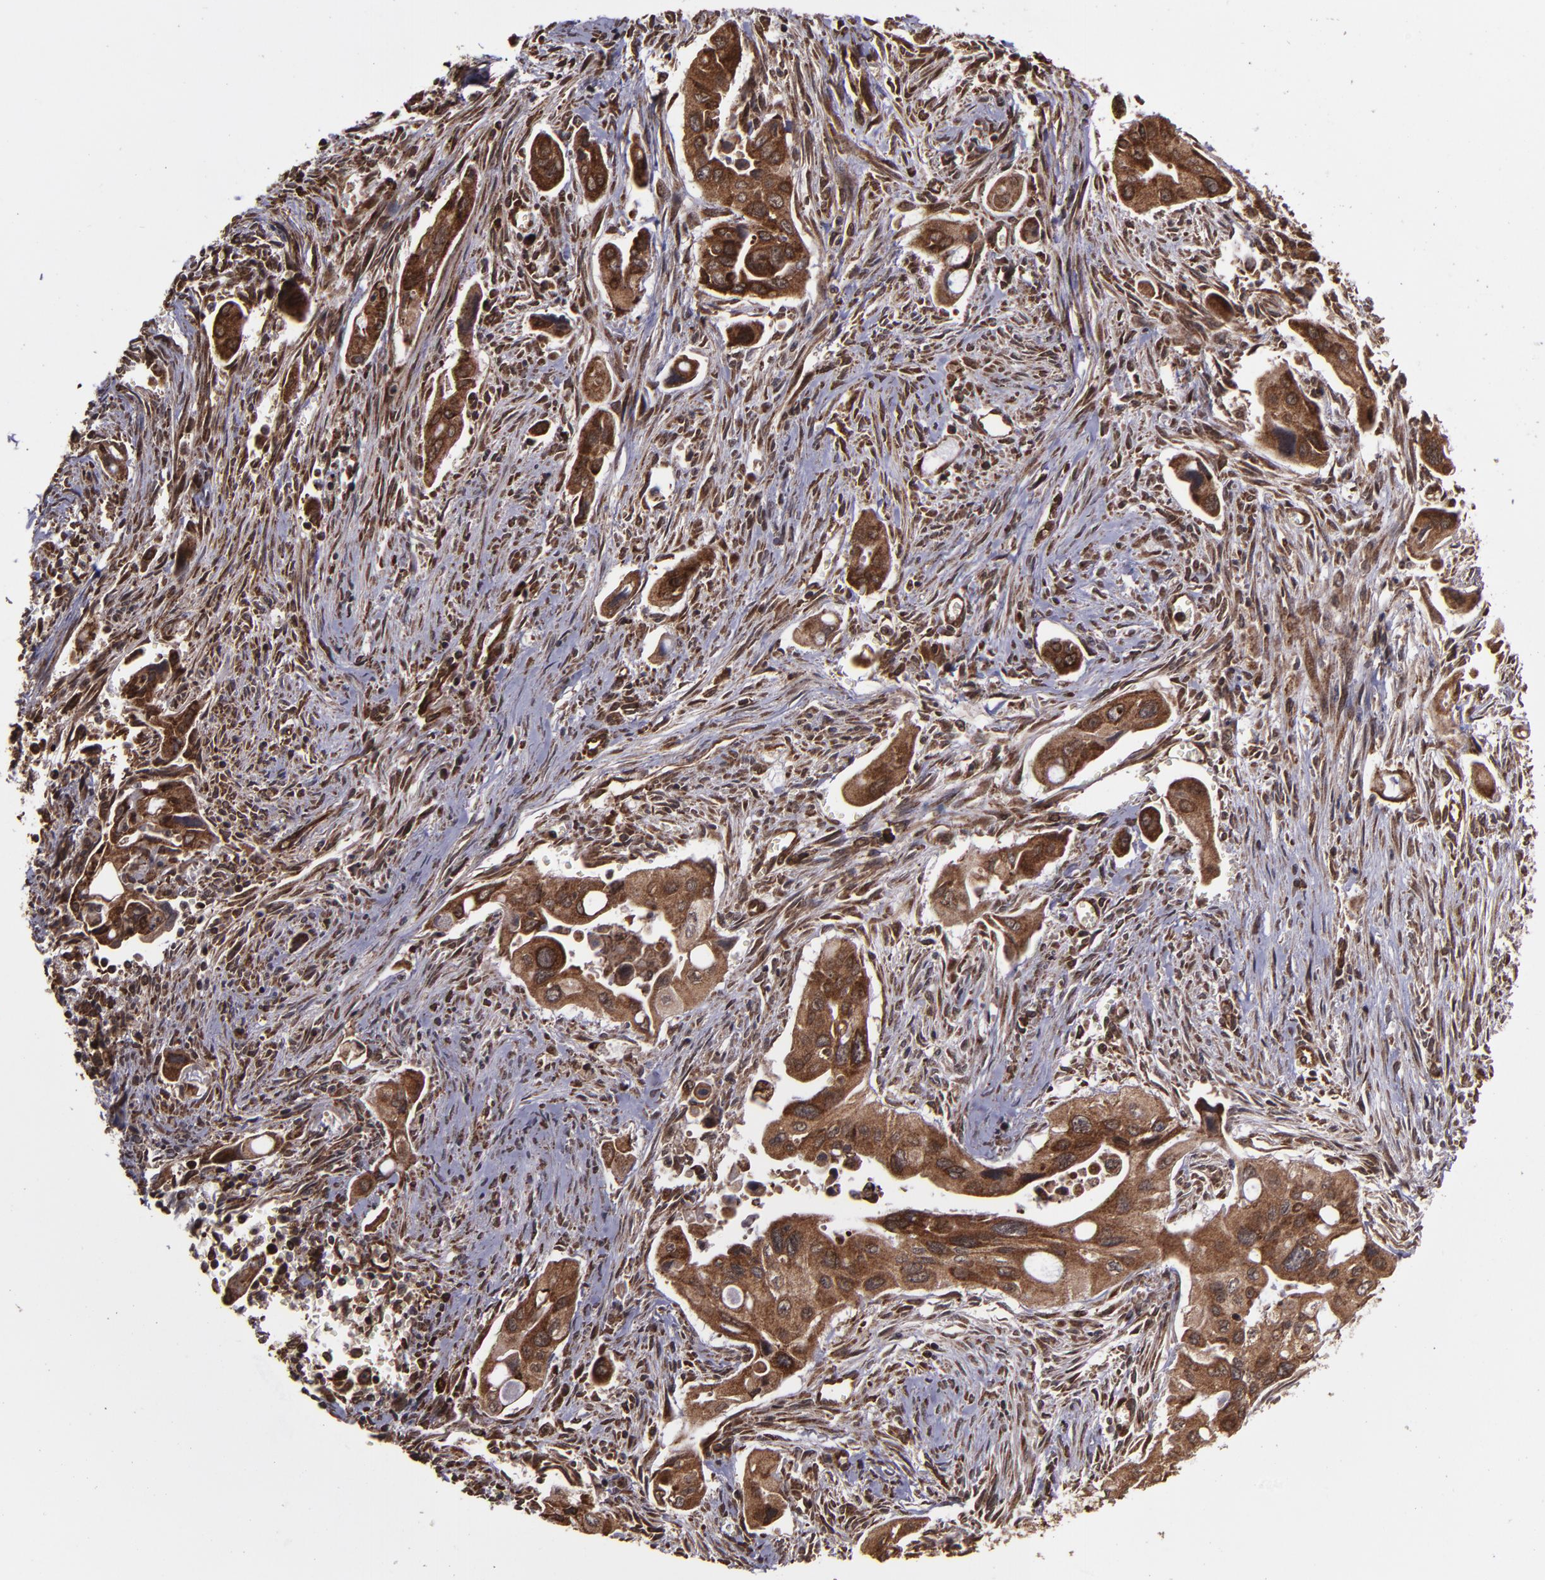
{"staining": {"intensity": "strong", "quantity": ">75%", "location": "cytoplasmic/membranous,nuclear"}, "tissue": "pancreatic cancer", "cell_type": "Tumor cells", "image_type": "cancer", "snomed": [{"axis": "morphology", "description": "Adenocarcinoma, NOS"}, {"axis": "topography", "description": "Pancreas"}], "caption": "The photomicrograph reveals immunohistochemical staining of adenocarcinoma (pancreatic). There is strong cytoplasmic/membranous and nuclear positivity is appreciated in about >75% of tumor cells.", "gene": "EIF4ENIF1", "patient": {"sex": "male", "age": 77}}